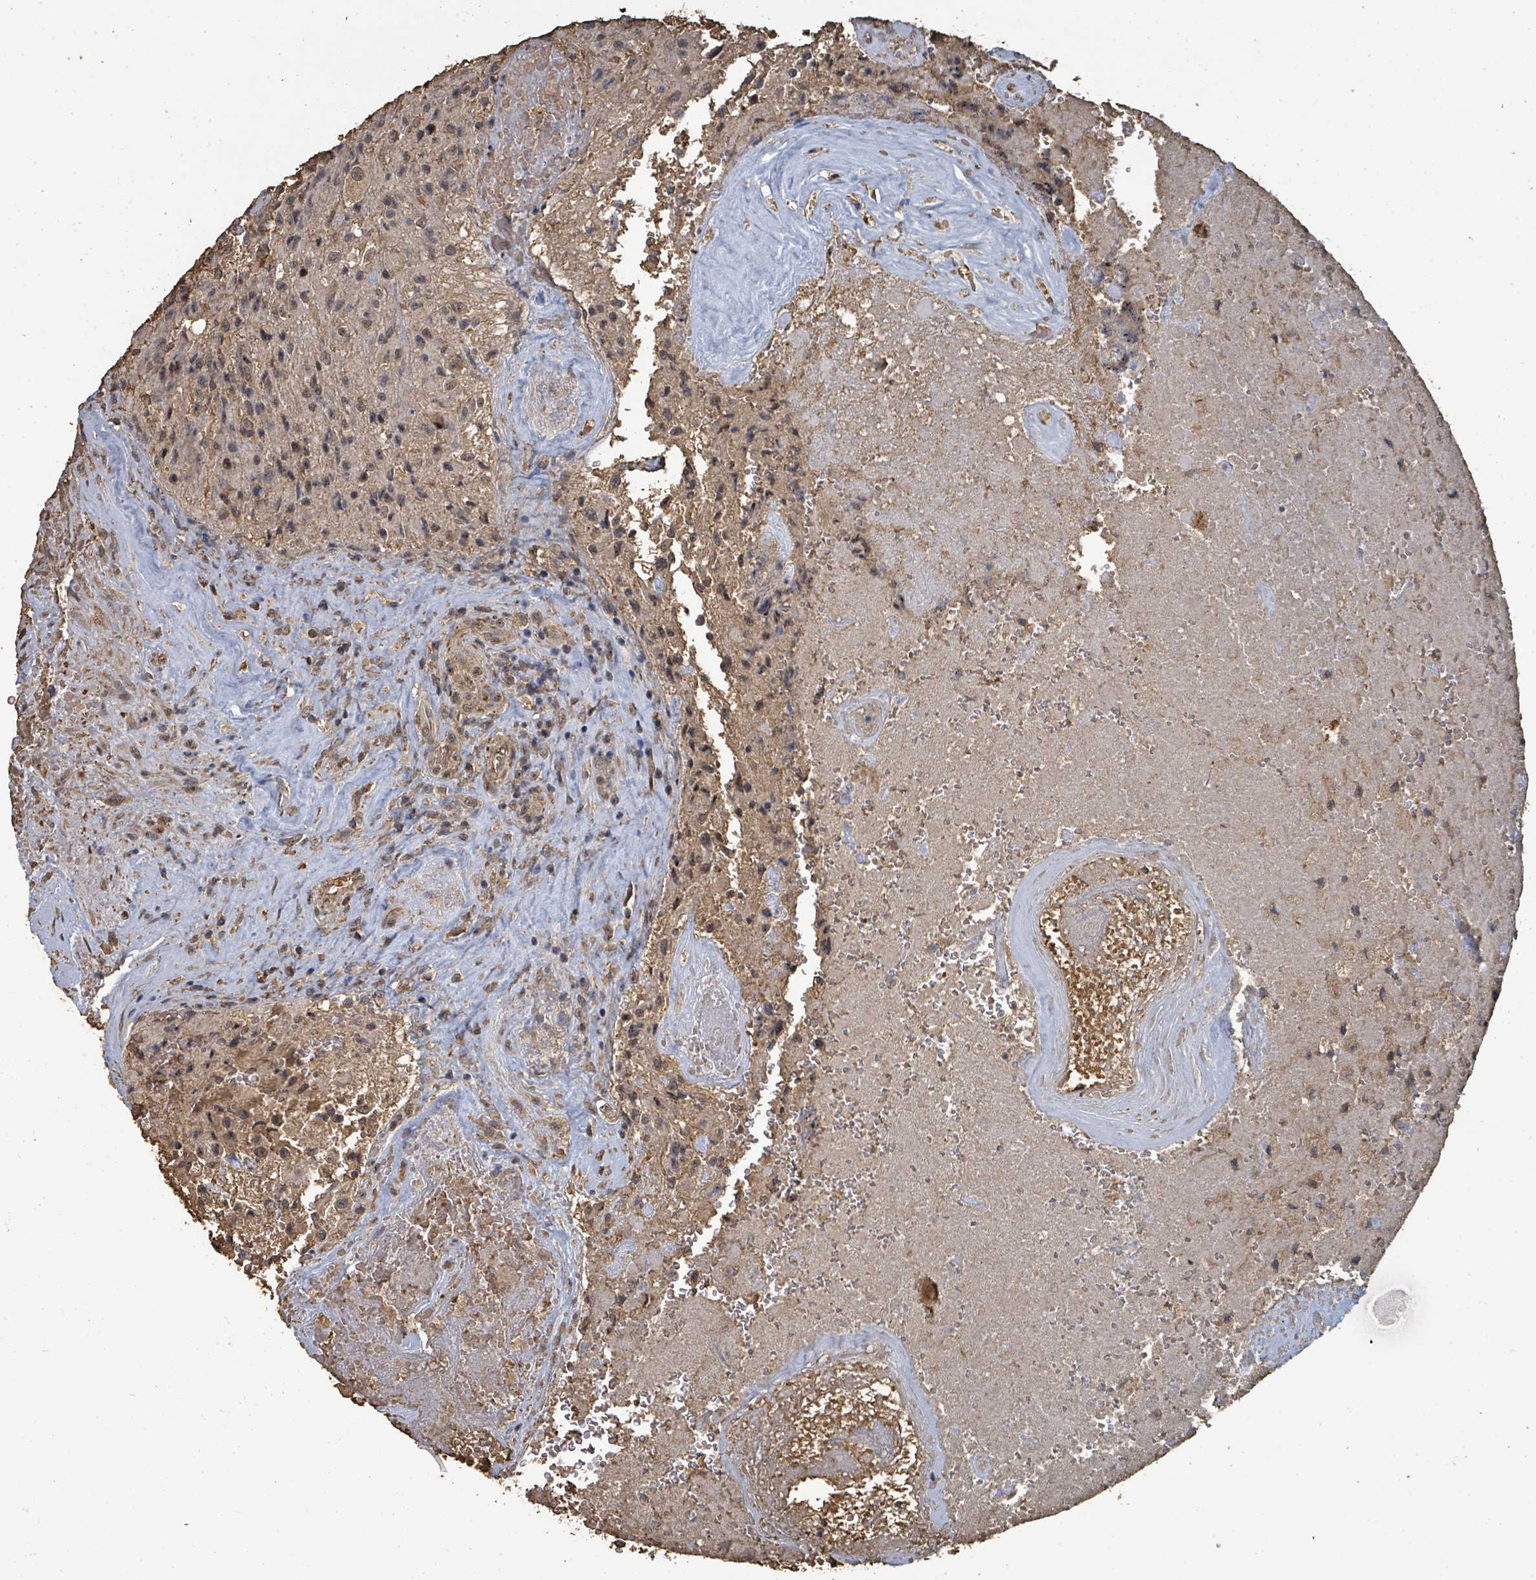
{"staining": {"intensity": "weak", "quantity": "<25%", "location": "cytoplasmic/membranous,nuclear"}, "tissue": "glioma", "cell_type": "Tumor cells", "image_type": "cancer", "snomed": [{"axis": "morphology", "description": "Normal tissue, NOS"}, {"axis": "morphology", "description": "Glioma, malignant, High grade"}, {"axis": "topography", "description": "Cerebral cortex"}], "caption": "Protein analysis of glioma shows no significant expression in tumor cells.", "gene": "C6orf52", "patient": {"sex": "male", "age": 56}}